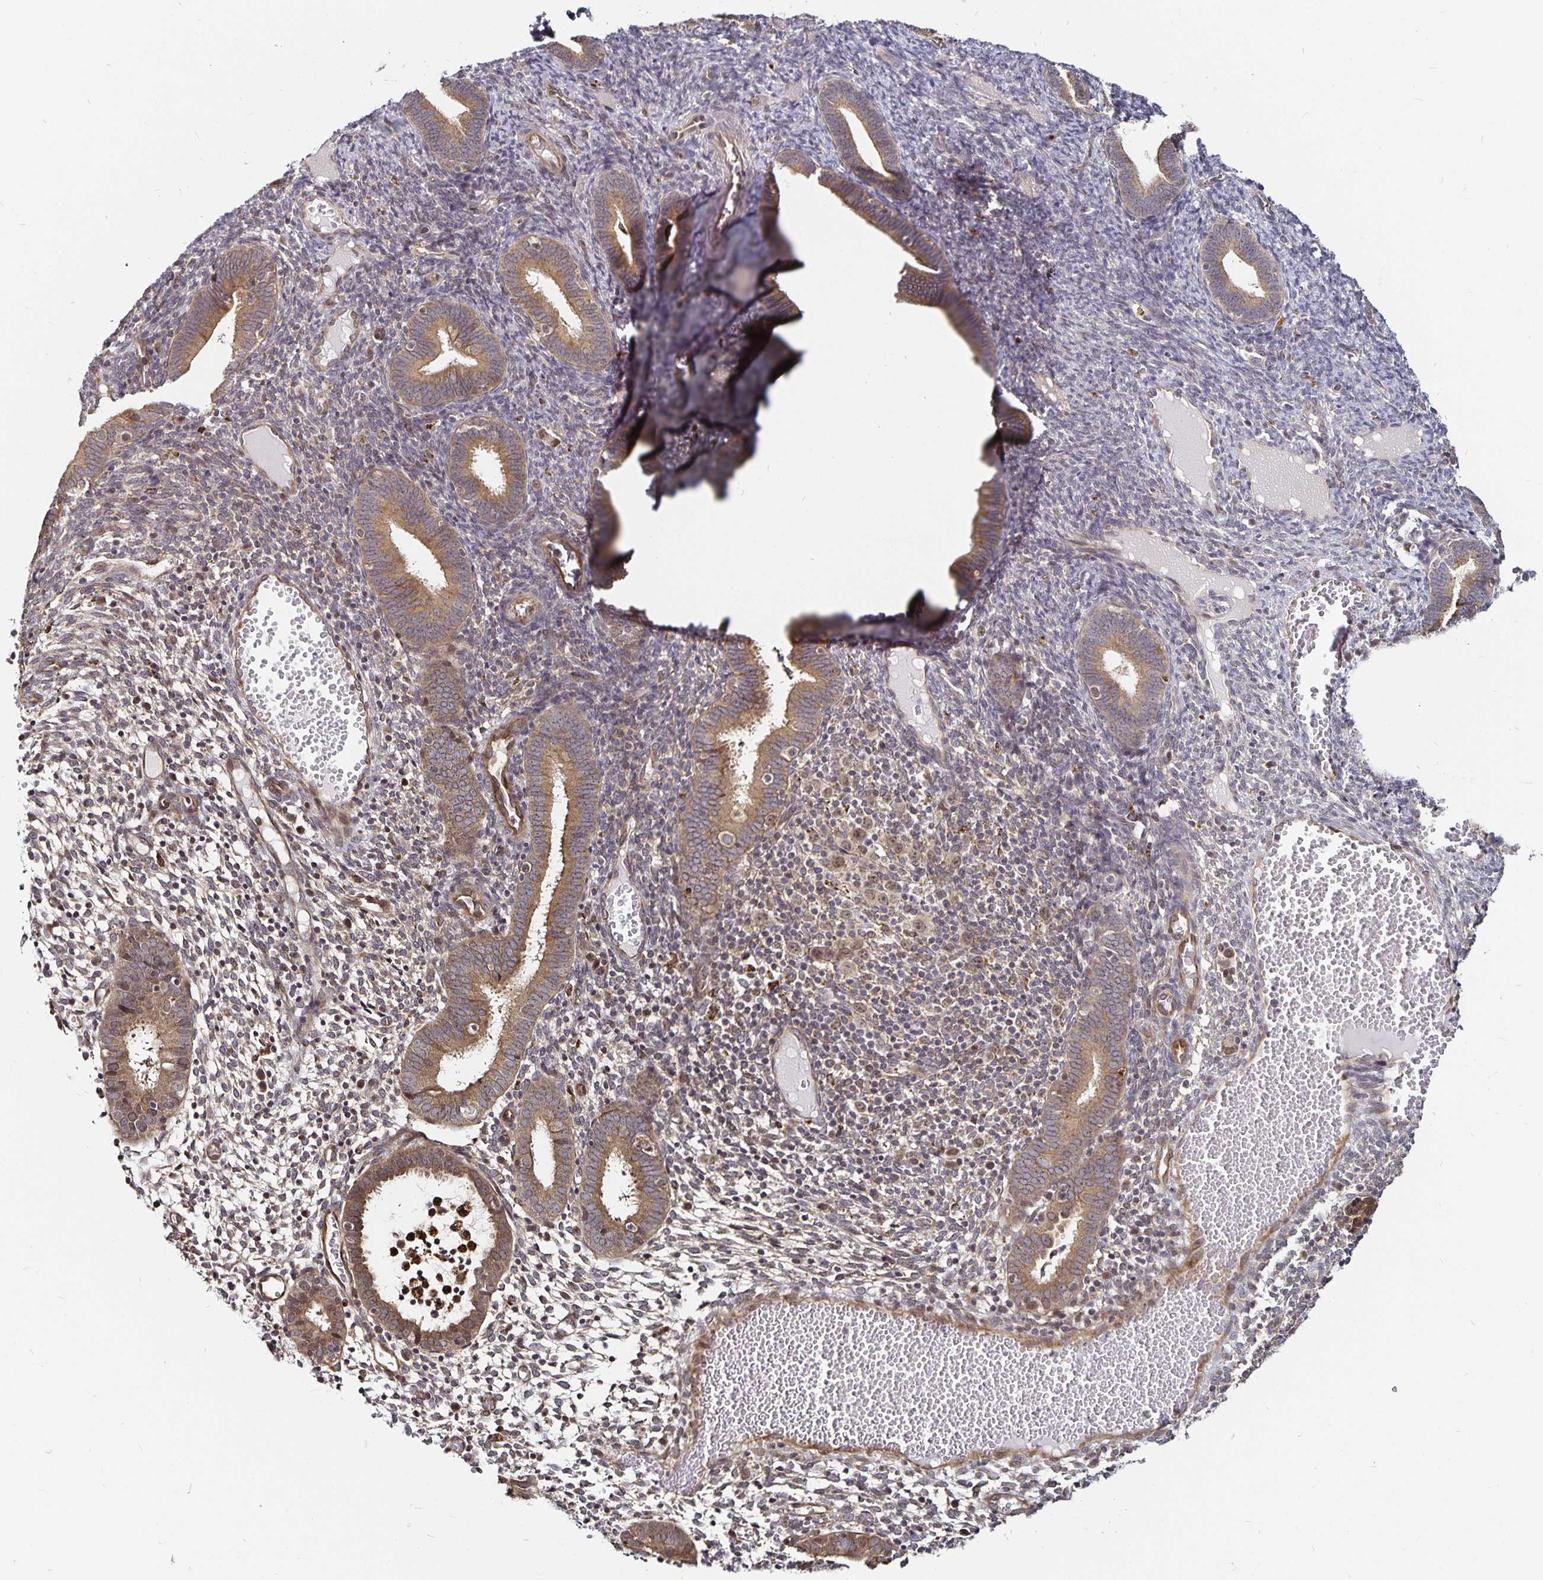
{"staining": {"intensity": "weak", "quantity": "<25%", "location": "cytoplasmic/membranous"}, "tissue": "endometrium", "cell_type": "Cells in endometrial stroma", "image_type": "normal", "snomed": [{"axis": "morphology", "description": "Normal tissue, NOS"}, {"axis": "topography", "description": "Endometrium"}], "caption": "Immunohistochemistry (IHC) photomicrograph of normal endometrium stained for a protein (brown), which displays no expression in cells in endometrial stroma.", "gene": "CYP27A1", "patient": {"sex": "female", "age": 41}}